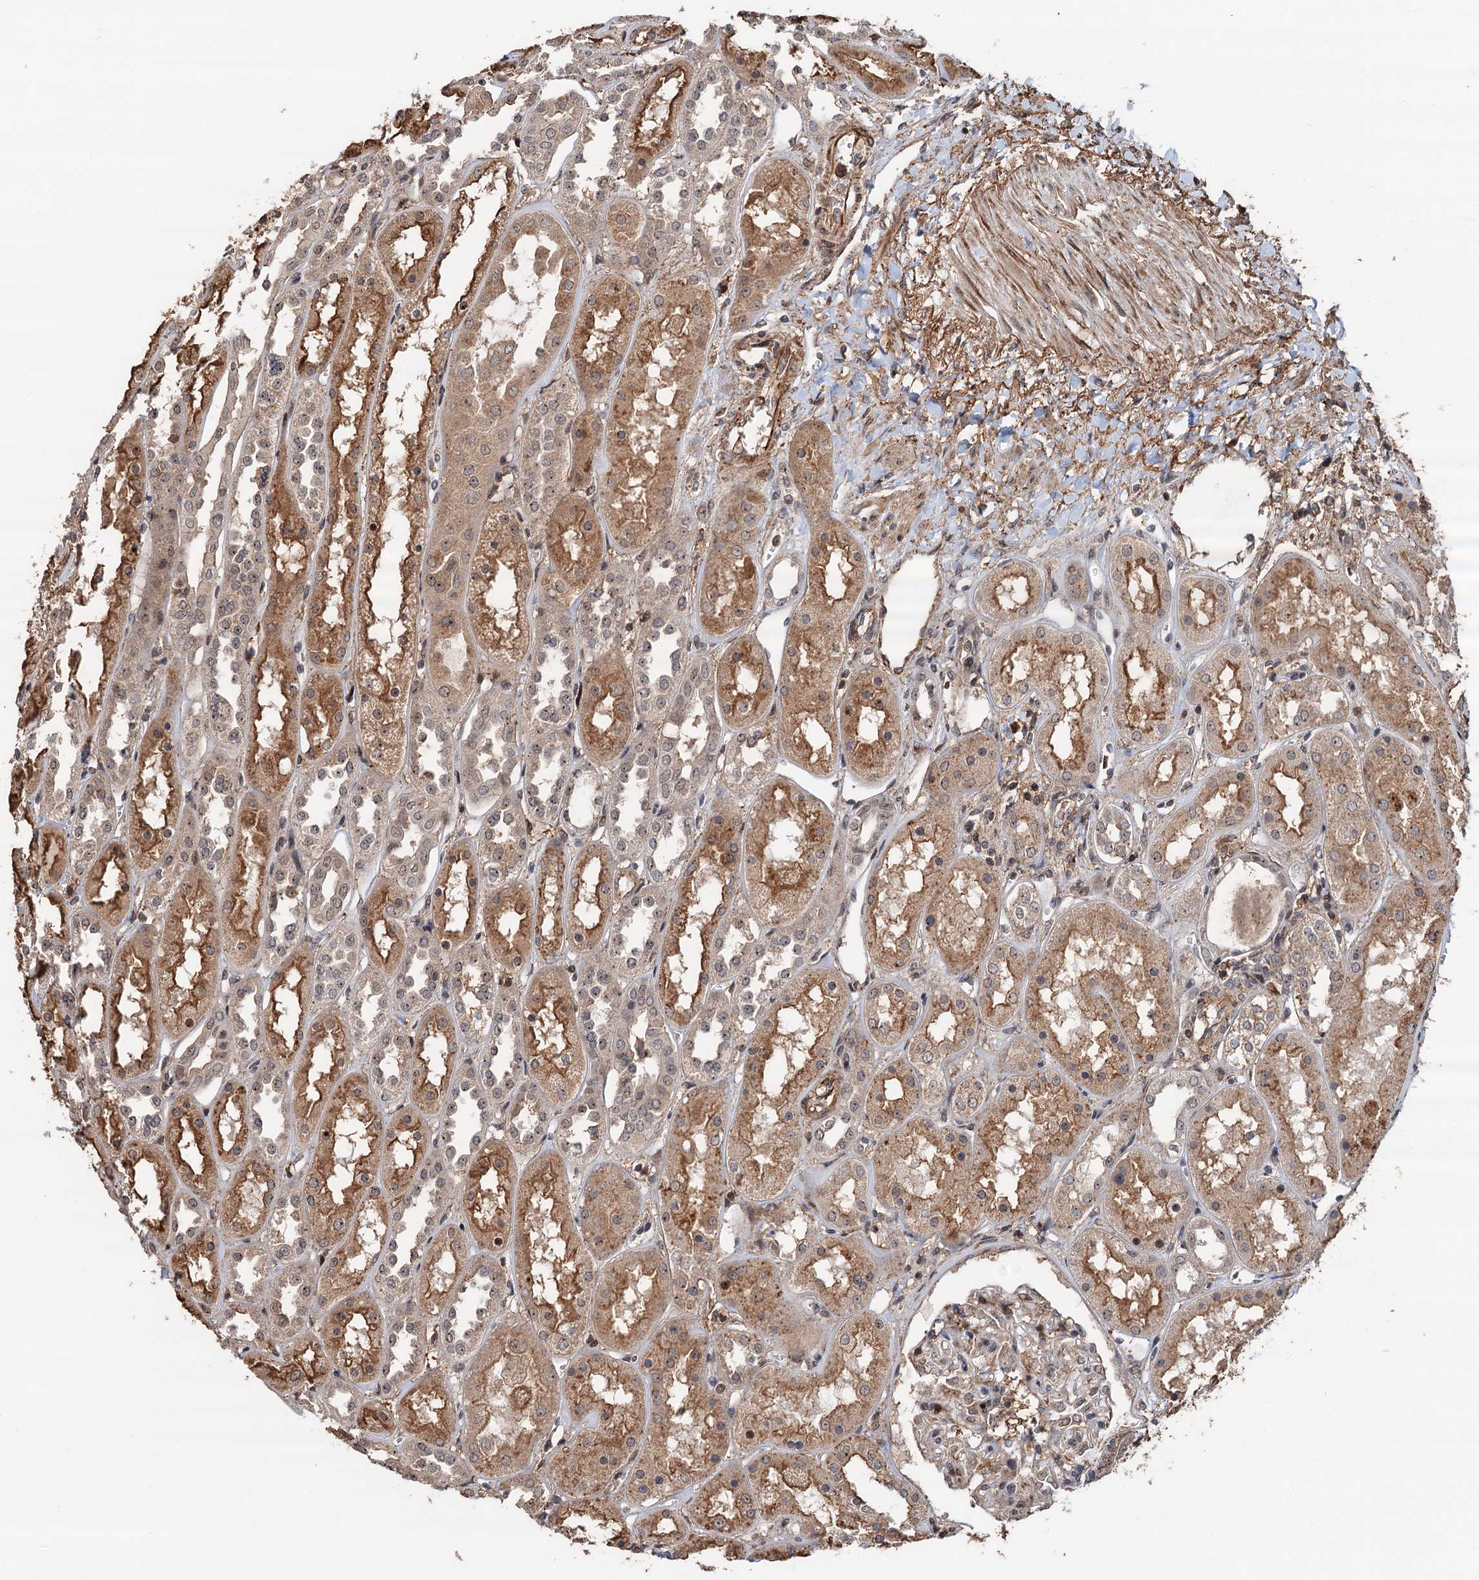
{"staining": {"intensity": "weak", "quantity": "<25%", "location": "cytoplasmic/membranous,nuclear"}, "tissue": "kidney", "cell_type": "Cells in glomeruli", "image_type": "normal", "snomed": [{"axis": "morphology", "description": "Normal tissue, NOS"}, {"axis": "topography", "description": "Kidney"}], "caption": "Cells in glomeruli are negative for protein expression in normal human kidney. Brightfield microscopy of immunohistochemistry stained with DAB (brown) and hematoxylin (blue), captured at high magnification.", "gene": "TMA16", "patient": {"sex": "male", "age": 70}}